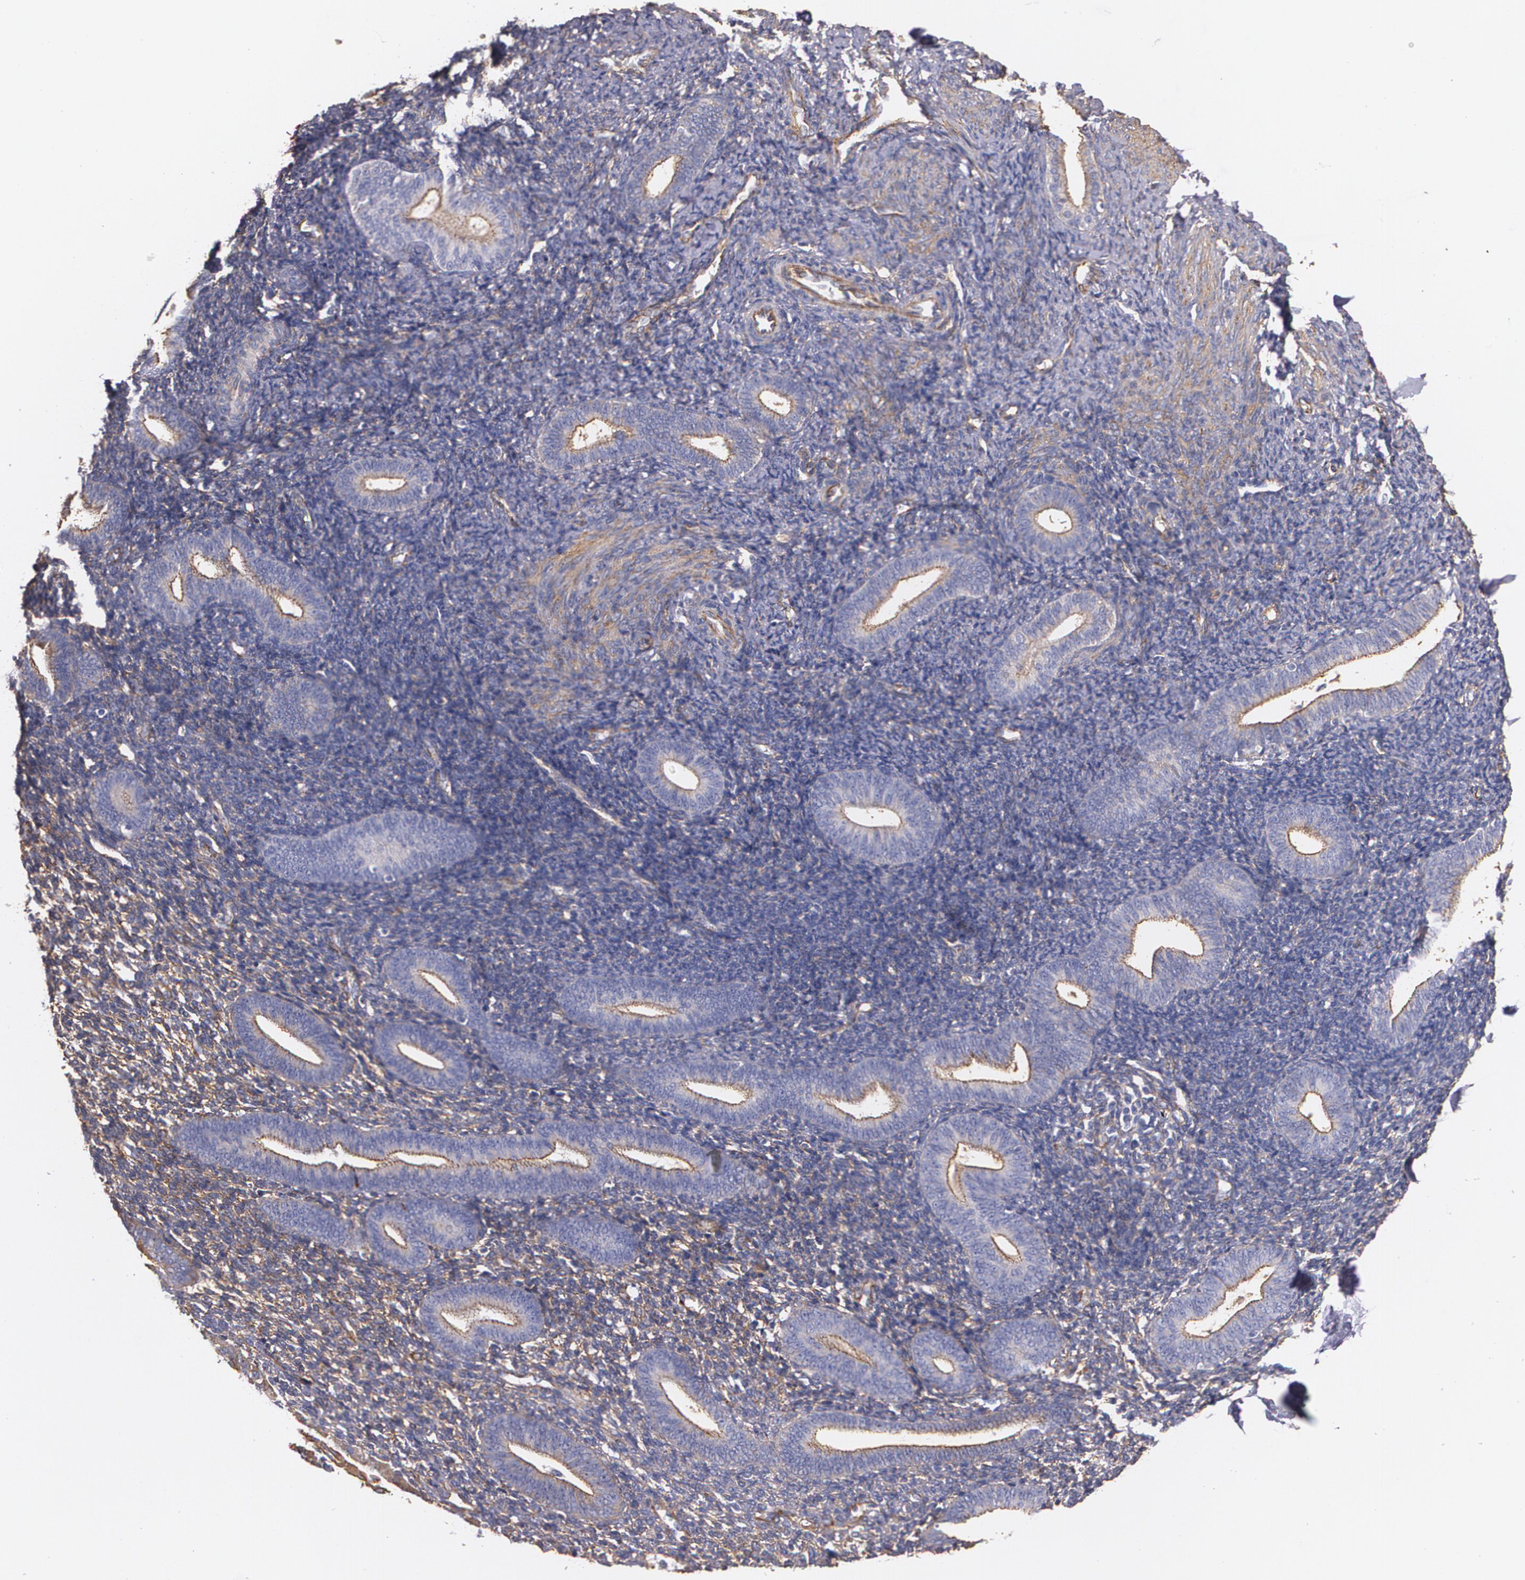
{"staining": {"intensity": "negative", "quantity": "none", "location": "none"}, "tissue": "endometrium", "cell_type": "Cells in endometrial stroma", "image_type": "normal", "snomed": [{"axis": "morphology", "description": "Normal tissue, NOS"}, {"axis": "topography", "description": "Smooth muscle"}, {"axis": "topography", "description": "Endometrium"}], "caption": "High magnification brightfield microscopy of benign endometrium stained with DAB (3,3'-diaminobenzidine) (brown) and counterstained with hematoxylin (blue): cells in endometrial stroma show no significant staining. Brightfield microscopy of immunohistochemistry (IHC) stained with DAB (brown) and hematoxylin (blue), captured at high magnification.", "gene": "TJP1", "patient": {"sex": "female", "age": 57}}